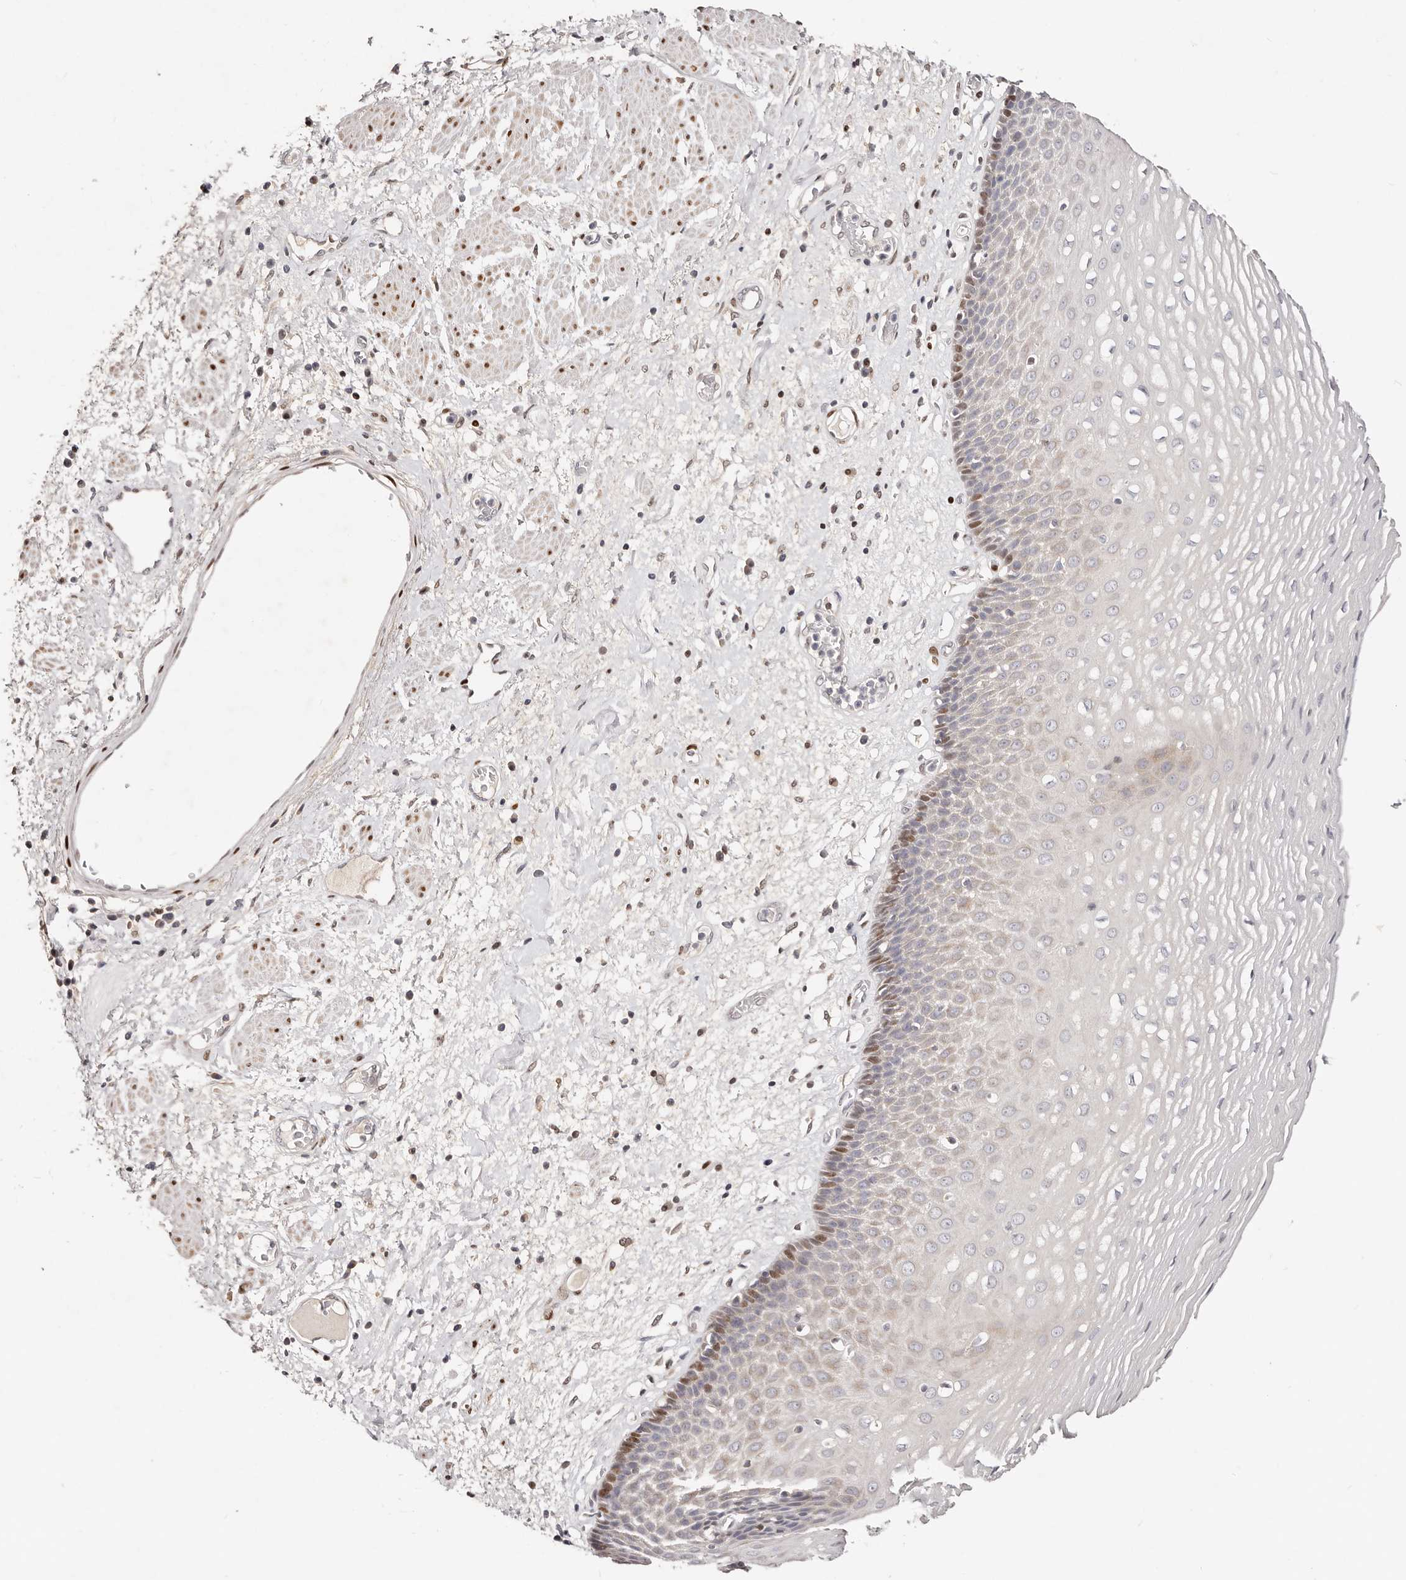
{"staining": {"intensity": "weak", "quantity": "<25%", "location": "cytoplasmic/membranous,nuclear"}, "tissue": "esophagus", "cell_type": "Squamous epithelial cells", "image_type": "normal", "snomed": [{"axis": "morphology", "description": "Normal tissue, NOS"}, {"axis": "morphology", "description": "Adenocarcinoma, NOS"}, {"axis": "topography", "description": "Esophagus"}], "caption": "Immunohistochemistry photomicrograph of benign human esophagus stained for a protein (brown), which exhibits no positivity in squamous epithelial cells. (Brightfield microscopy of DAB (3,3'-diaminobenzidine) immunohistochemistry (IHC) at high magnification).", "gene": "IQGAP3", "patient": {"sex": "male", "age": 62}}